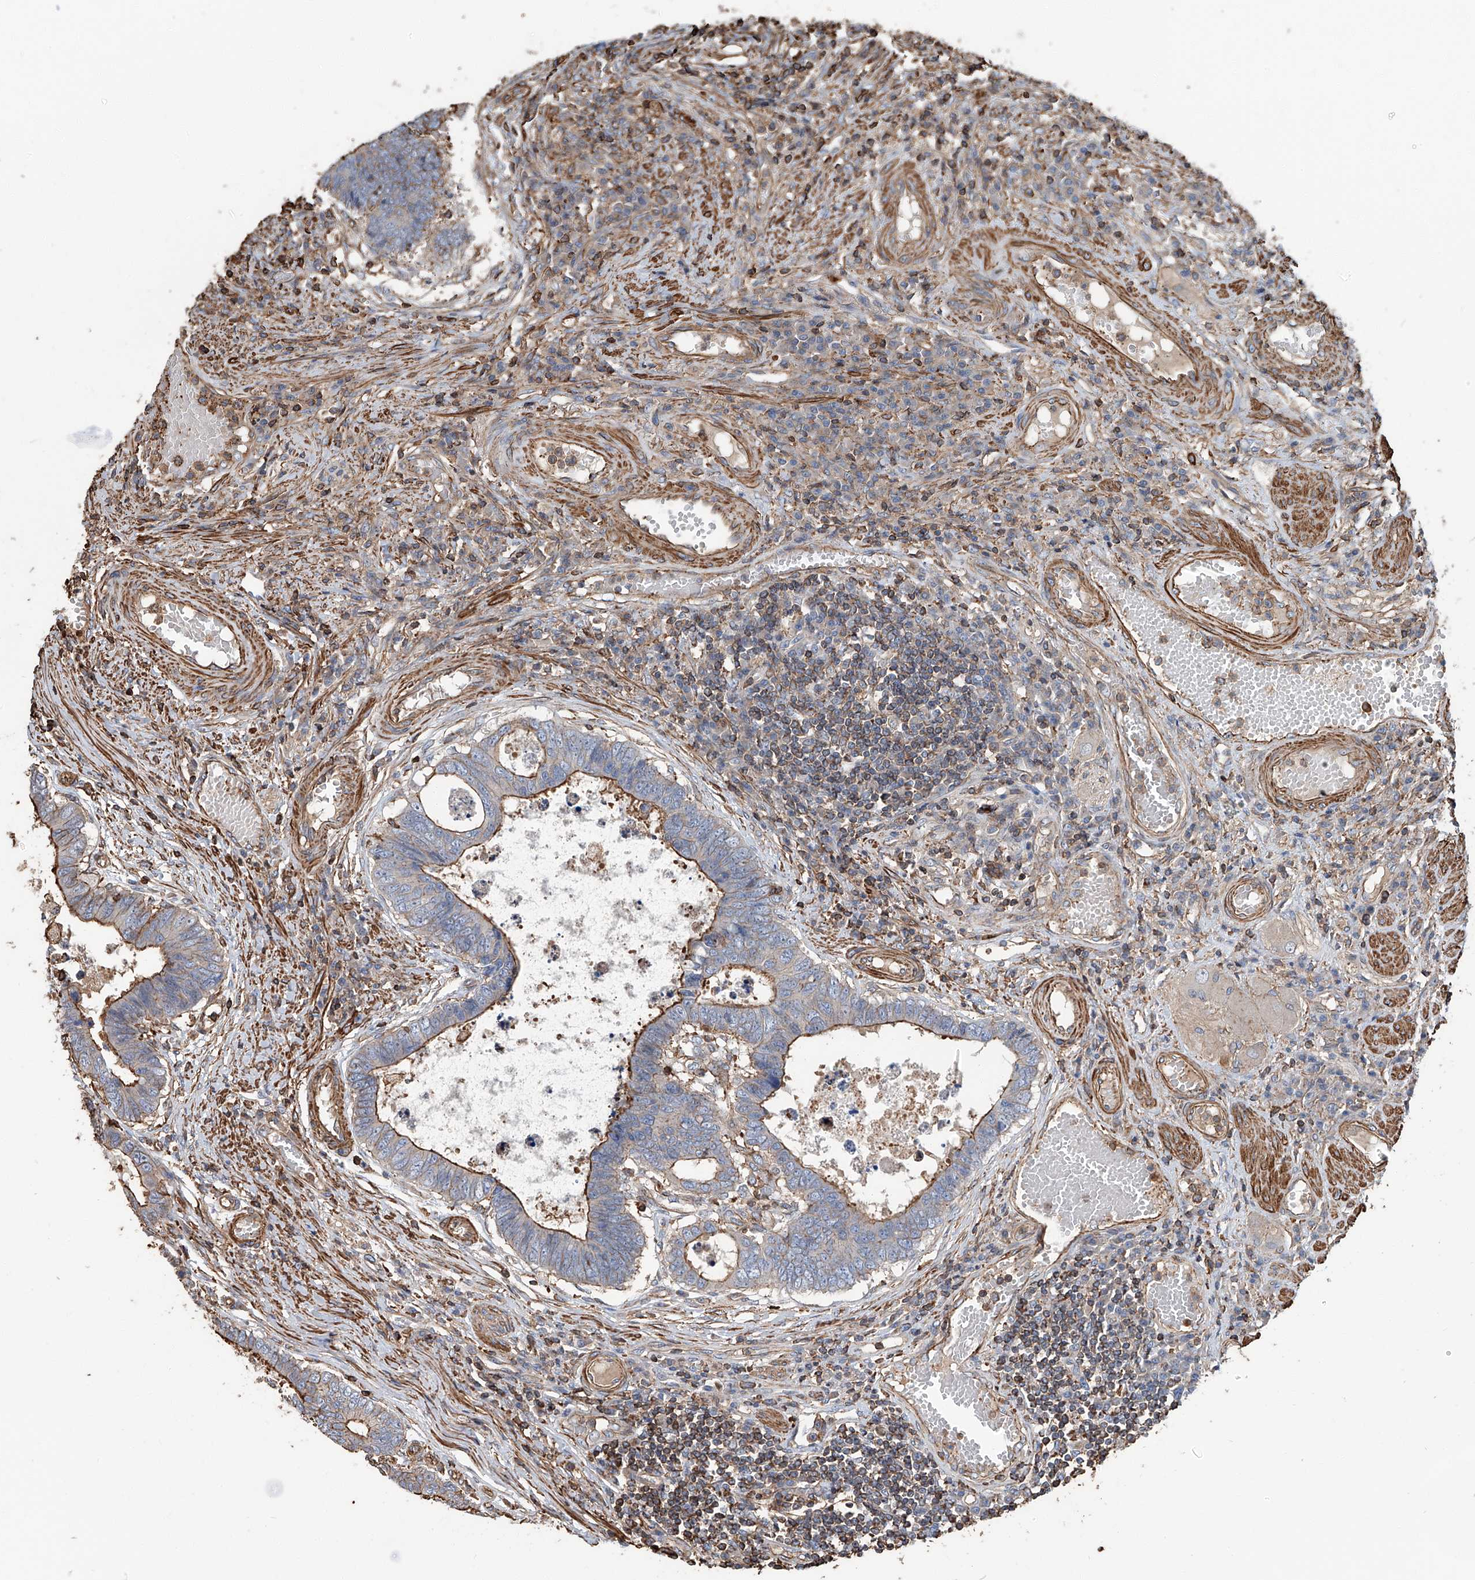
{"staining": {"intensity": "moderate", "quantity": "25%-75%", "location": "cytoplasmic/membranous"}, "tissue": "colorectal cancer", "cell_type": "Tumor cells", "image_type": "cancer", "snomed": [{"axis": "morphology", "description": "Adenocarcinoma, NOS"}, {"axis": "topography", "description": "Rectum"}], "caption": "DAB (3,3'-diaminobenzidine) immunohistochemical staining of human adenocarcinoma (colorectal) shows moderate cytoplasmic/membranous protein positivity in approximately 25%-75% of tumor cells.", "gene": "PIEZO2", "patient": {"sex": "male", "age": 84}}